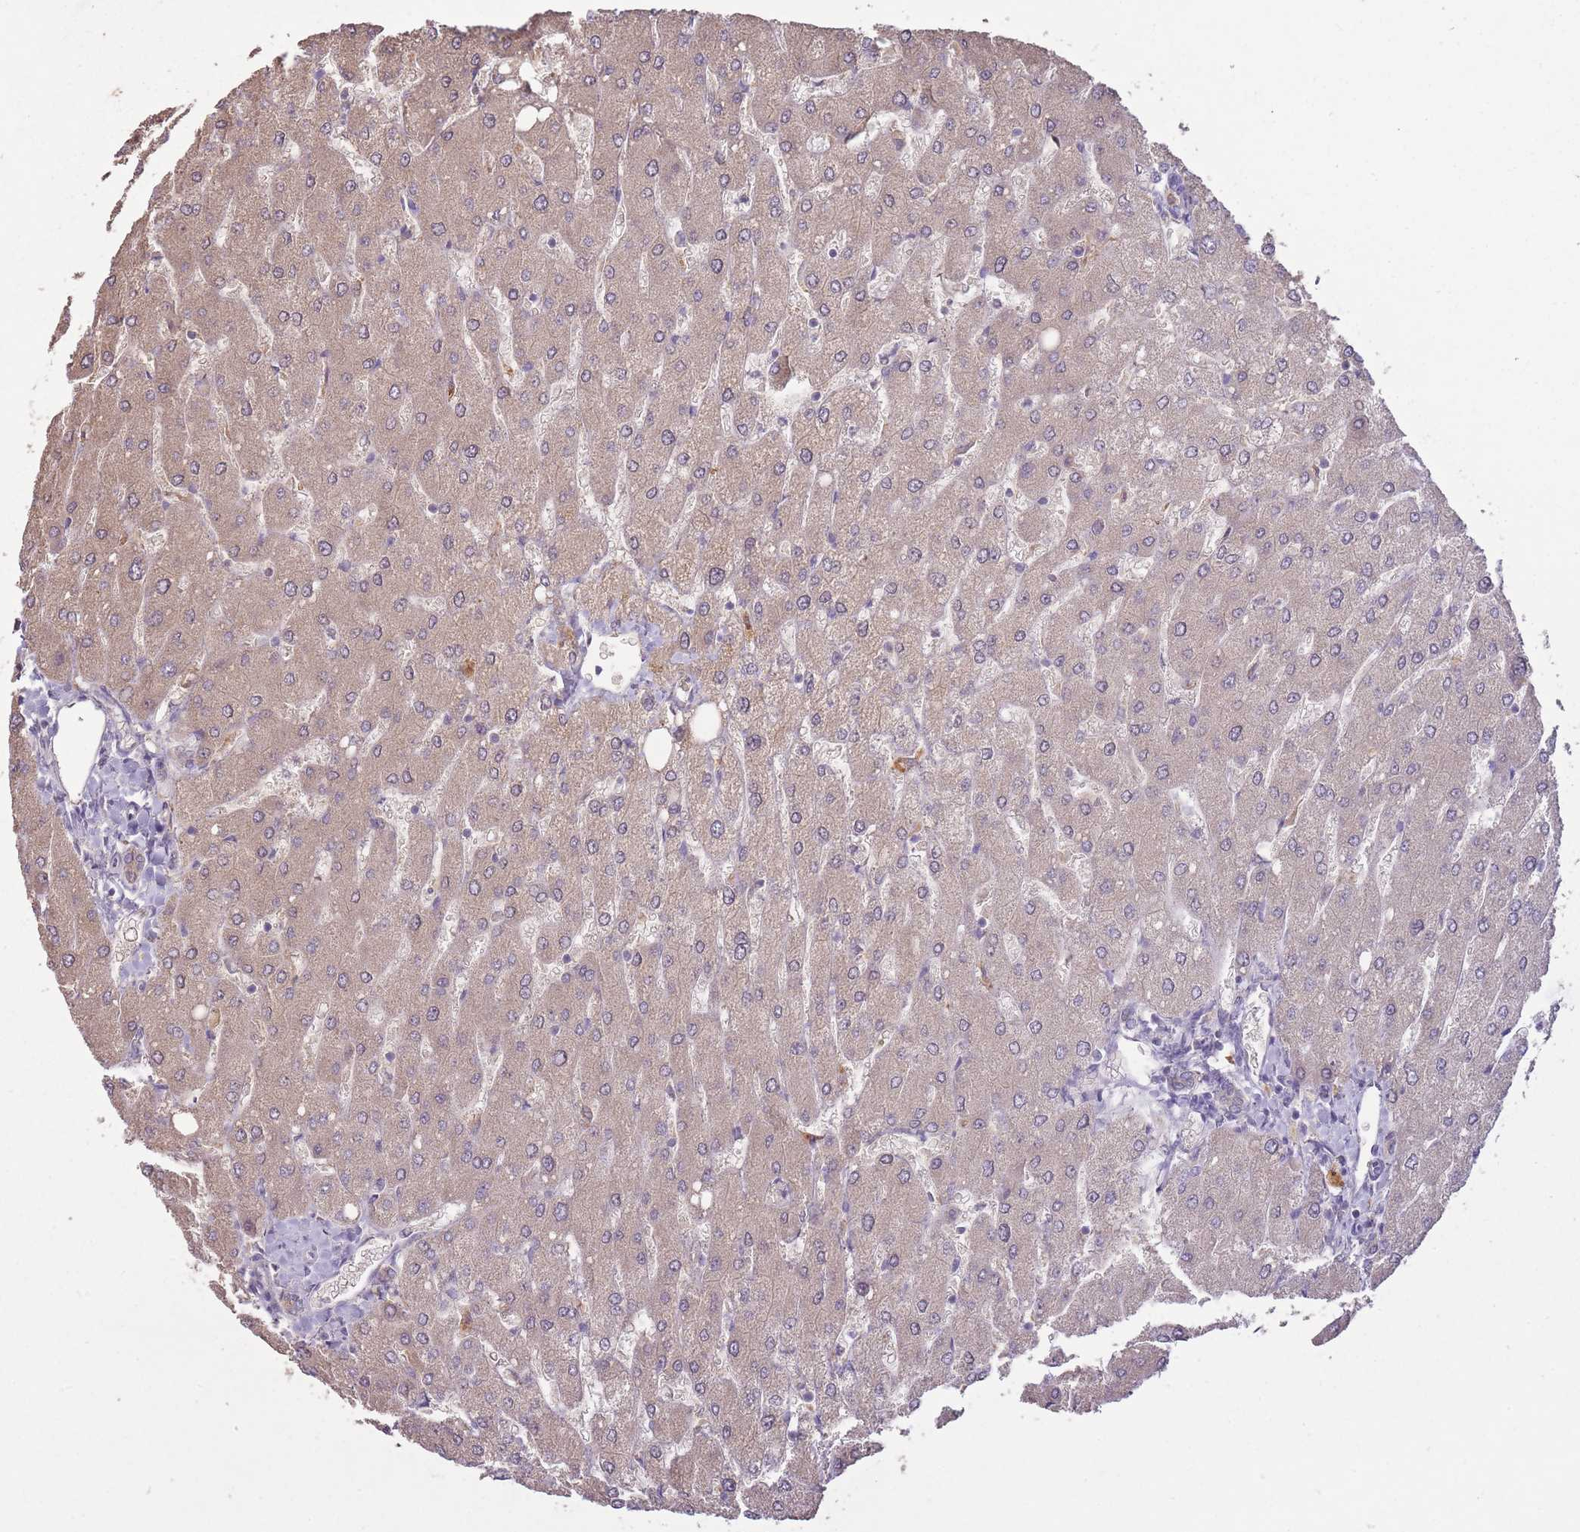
{"staining": {"intensity": "negative", "quantity": "none", "location": "none"}, "tissue": "liver", "cell_type": "Cholangiocytes", "image_type": "normal", "snomed": [{"axis": "morphology", "description": "Normal tissue, NOS"}, {"axis": "topography", "description": "Liver"}], "caption": "Immunohistochemistry (IHC) photomicrograph of benign liver: liver stained with DAB shows no significant protein expression in cholangiocytes.", "gene": "LRATD2", "patient": {"sex": "male", "age": 55}}